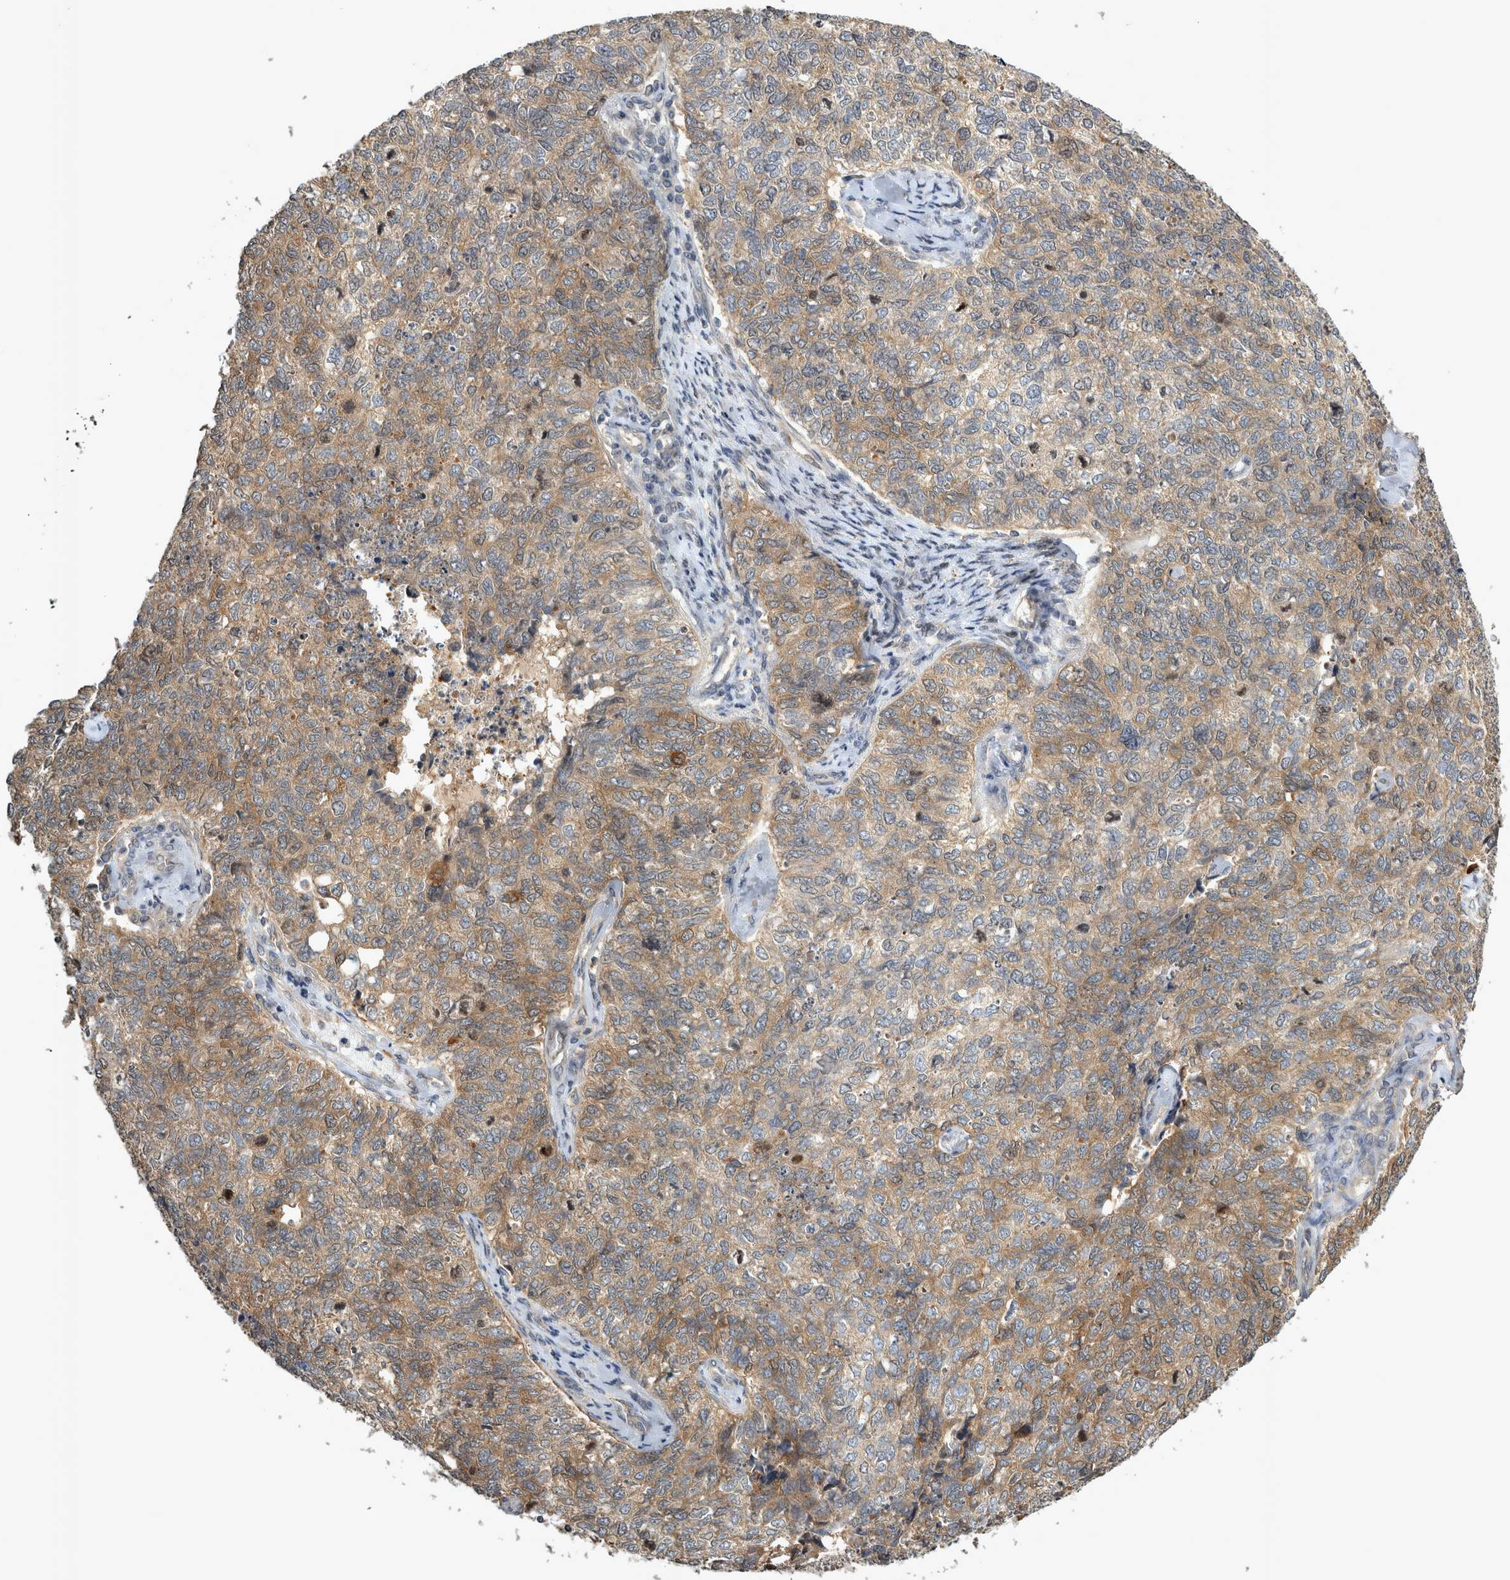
{"staining": {"intensity": "weak", "quantity": ">75%", "location": "cytoplasmic/membranous"}, "tissue": "cervical cancer", "cell_type": "Tumor cells", "image_type": "cancer", "snomed": [{"axis": "morphology", "description": "Squamous cell carcinoma, NOS"}, {"axis": "topography", "description": "Cervix"}], "caption": "Protein analysis of cervical cancer tissue exhibits weak cytoplasmic/membranous positivity in about >75% of tumor cells.", "gene": "TRMT61B", "patient": {"sex": "female", "age": 63}}